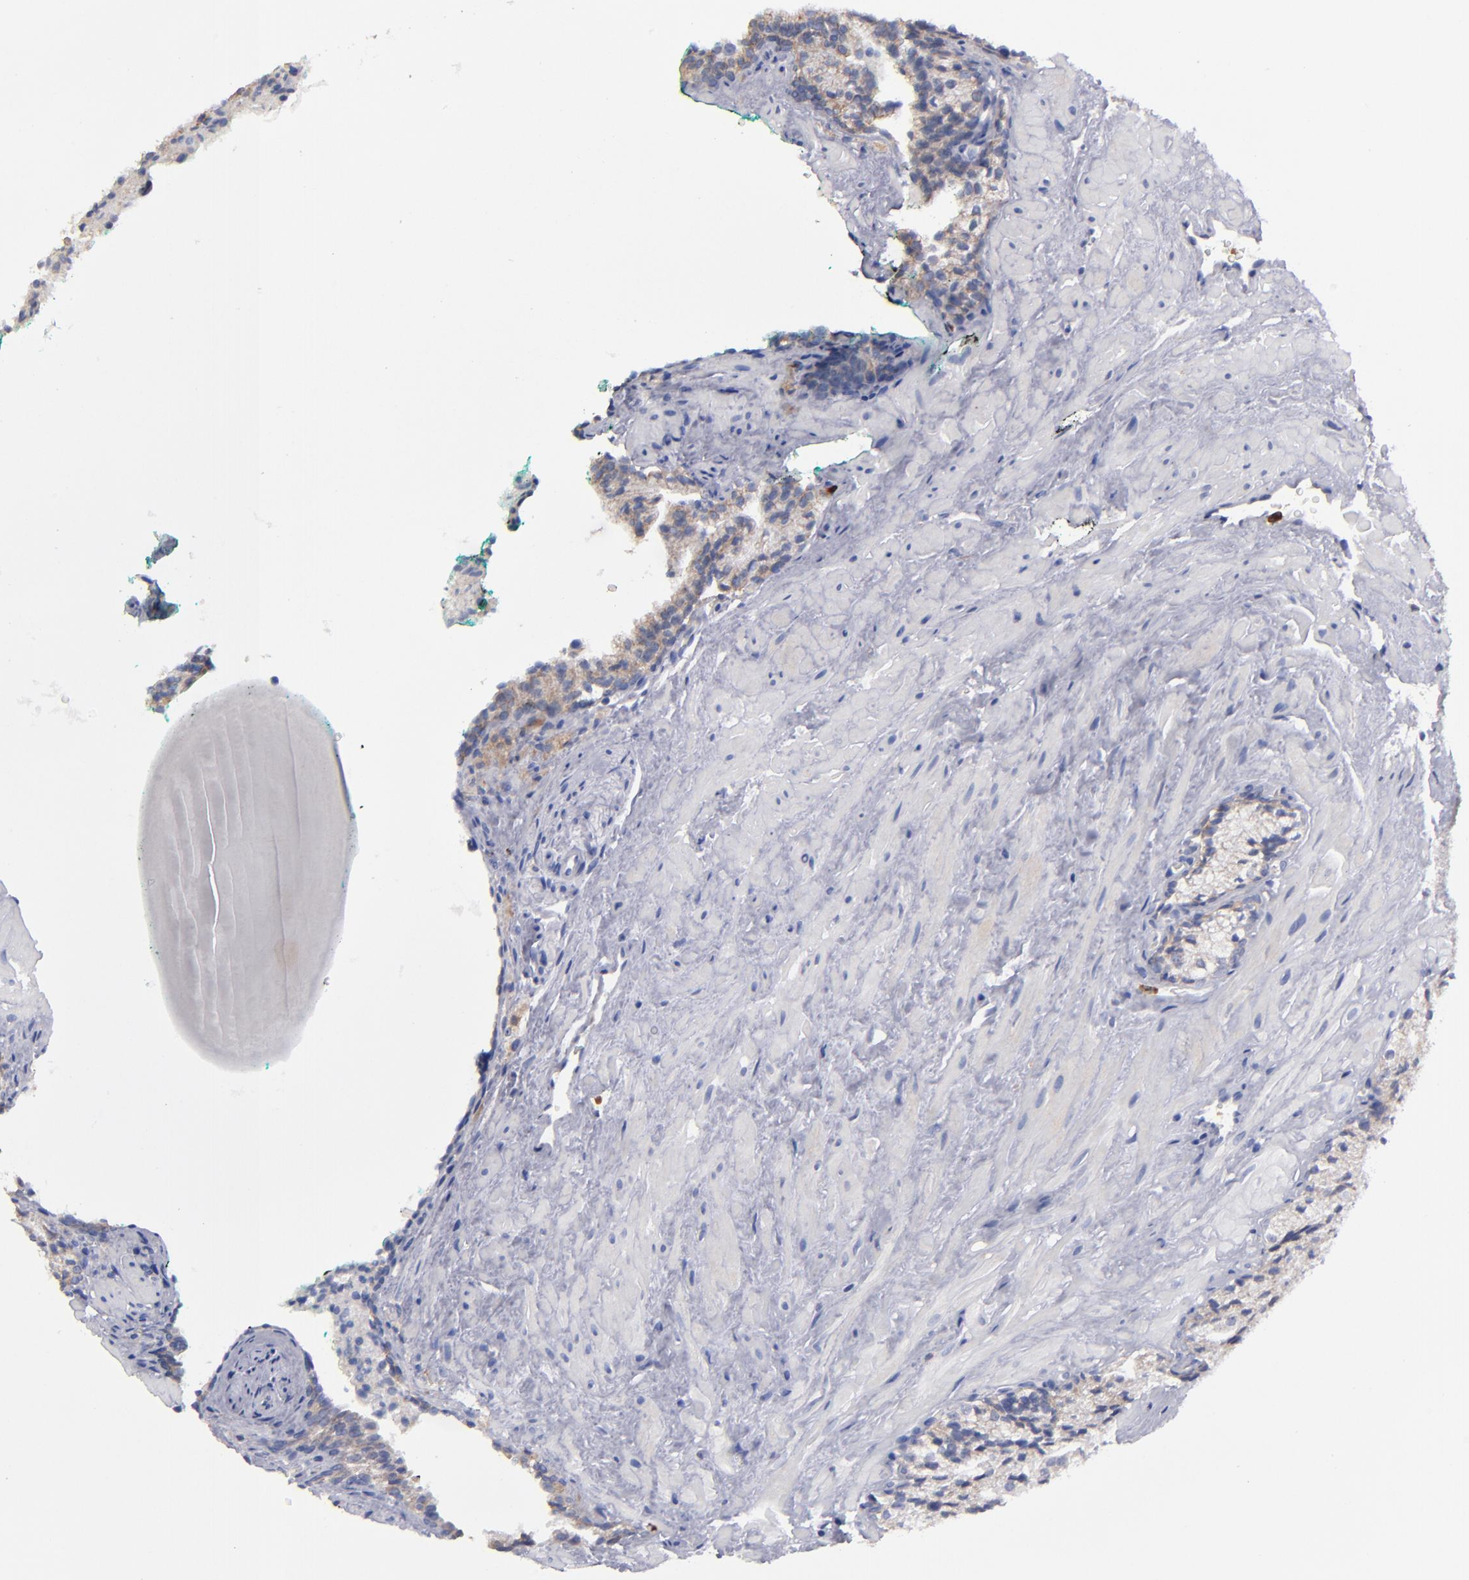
{"staining": {"intensity": "weak", "quantity": ">75%", "location": "cytoplasmic/membranous"}, "tissue": "prostate cancer", "cell_type": "Tumor cells", "image_type": "cancer", "snomed": [{"axis": "morphology", "description": "Adenocarcinoma, Medium grade"}, {"axis": "topography", "description": "Prostate"}], "caption": "Tumor cells display weak cytoplasmic/membranous expression in about >75% of cells in prostate adenocarcinoma (medium-grade).", "gene": "FGR", "patient": {"sex": "male", "age": 64}}